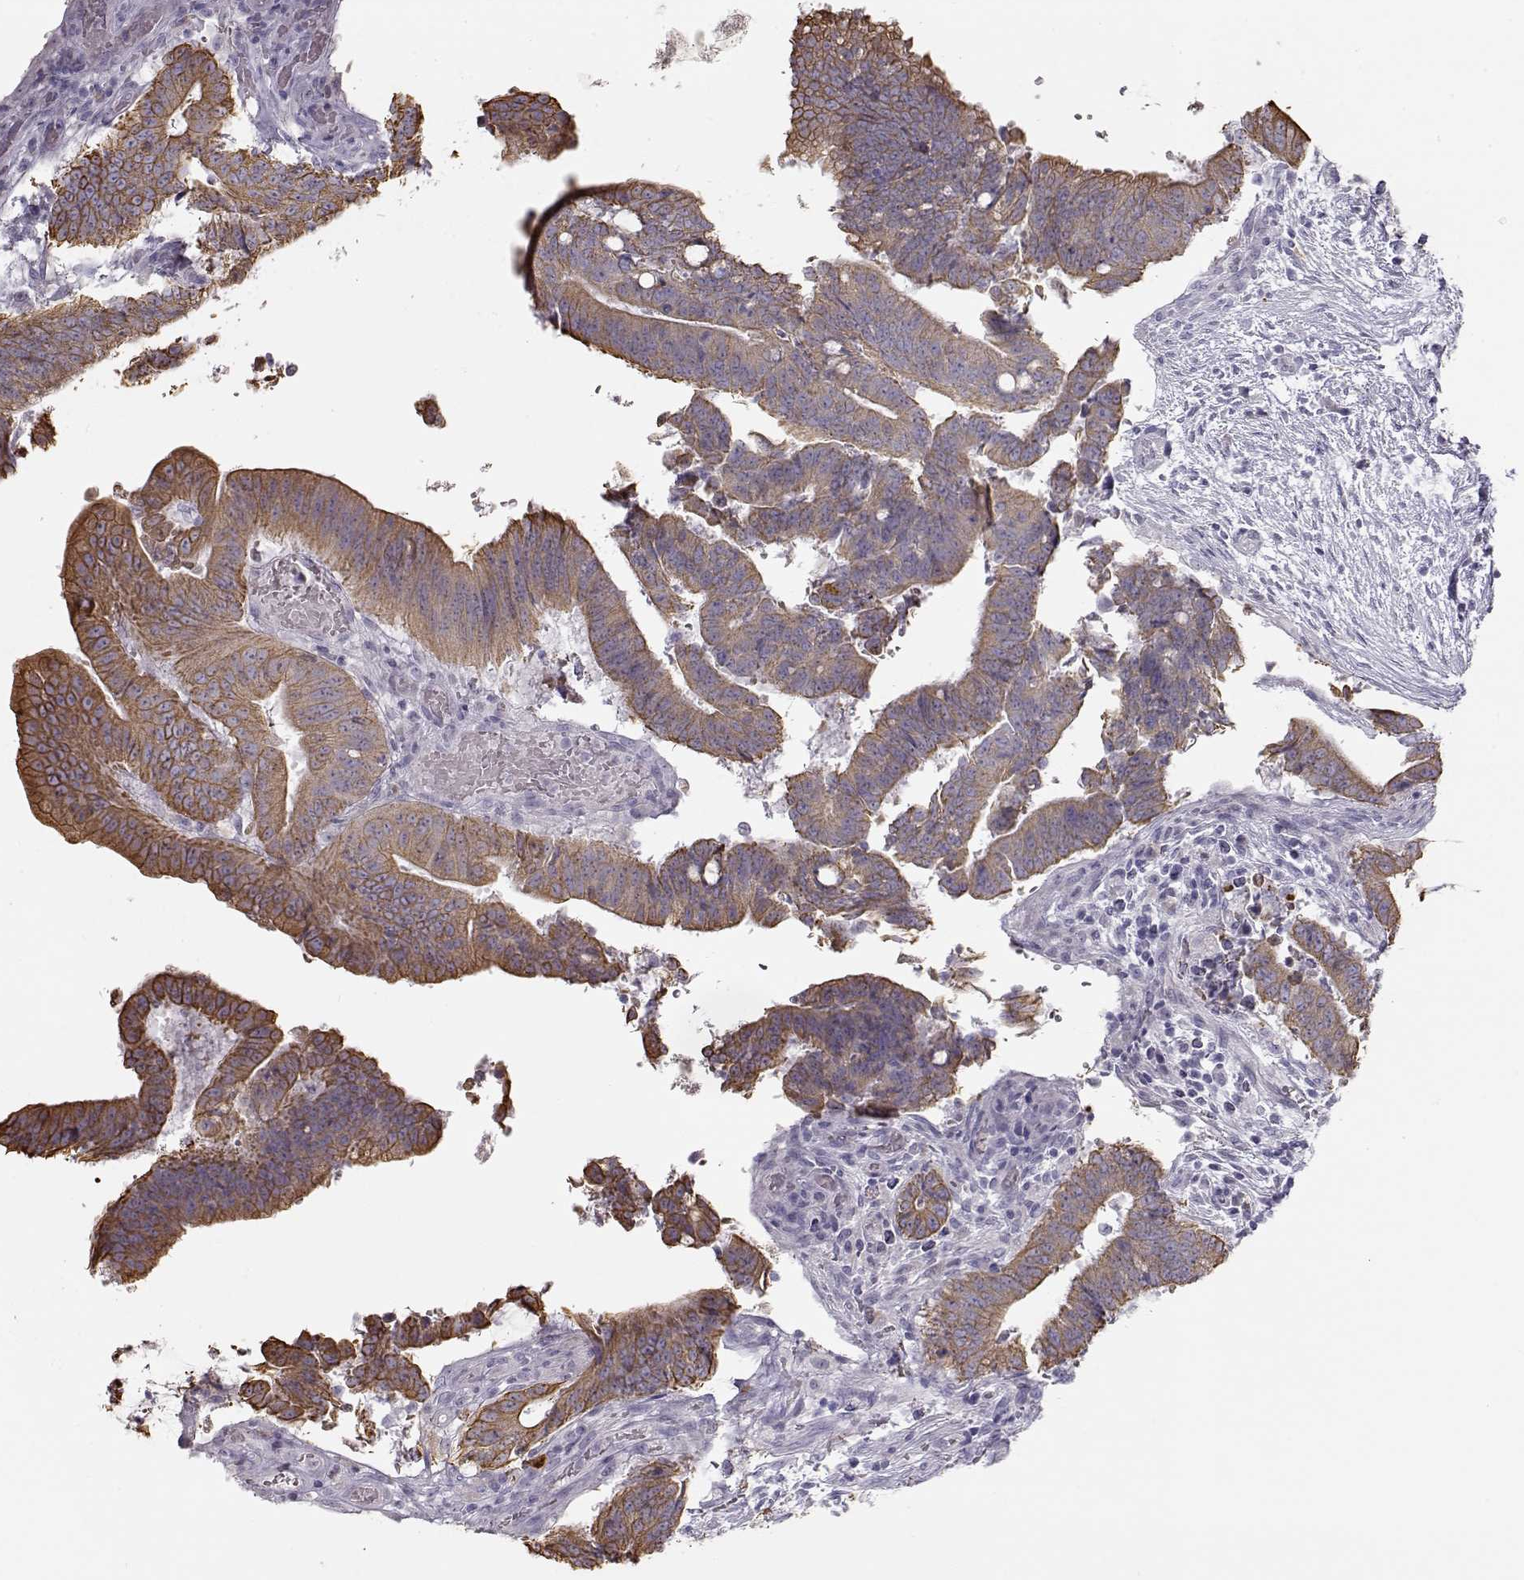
{"staining": {"intensity": "moderate", "quantity": ">75%", "location": "cytoplasmic/membranous"}, "tissue": "colorectal cancer", "cell_type": "Tumor cells", "image_type": "cancer", "snomed": [{"axis": "morphology", "description": "Adenocarcinoma, NOS"}, {"axis": "topography", "description": "Colon"}], "caption": "This image exhibits immunohistochemistry (IHC) staining of colorectal cancer, with medium moderate cytoplasmic/membranous positivity in approximately >75% of tumor cells.", "gene": "S100B", "patient": {"sex": "female", "age": 43}}